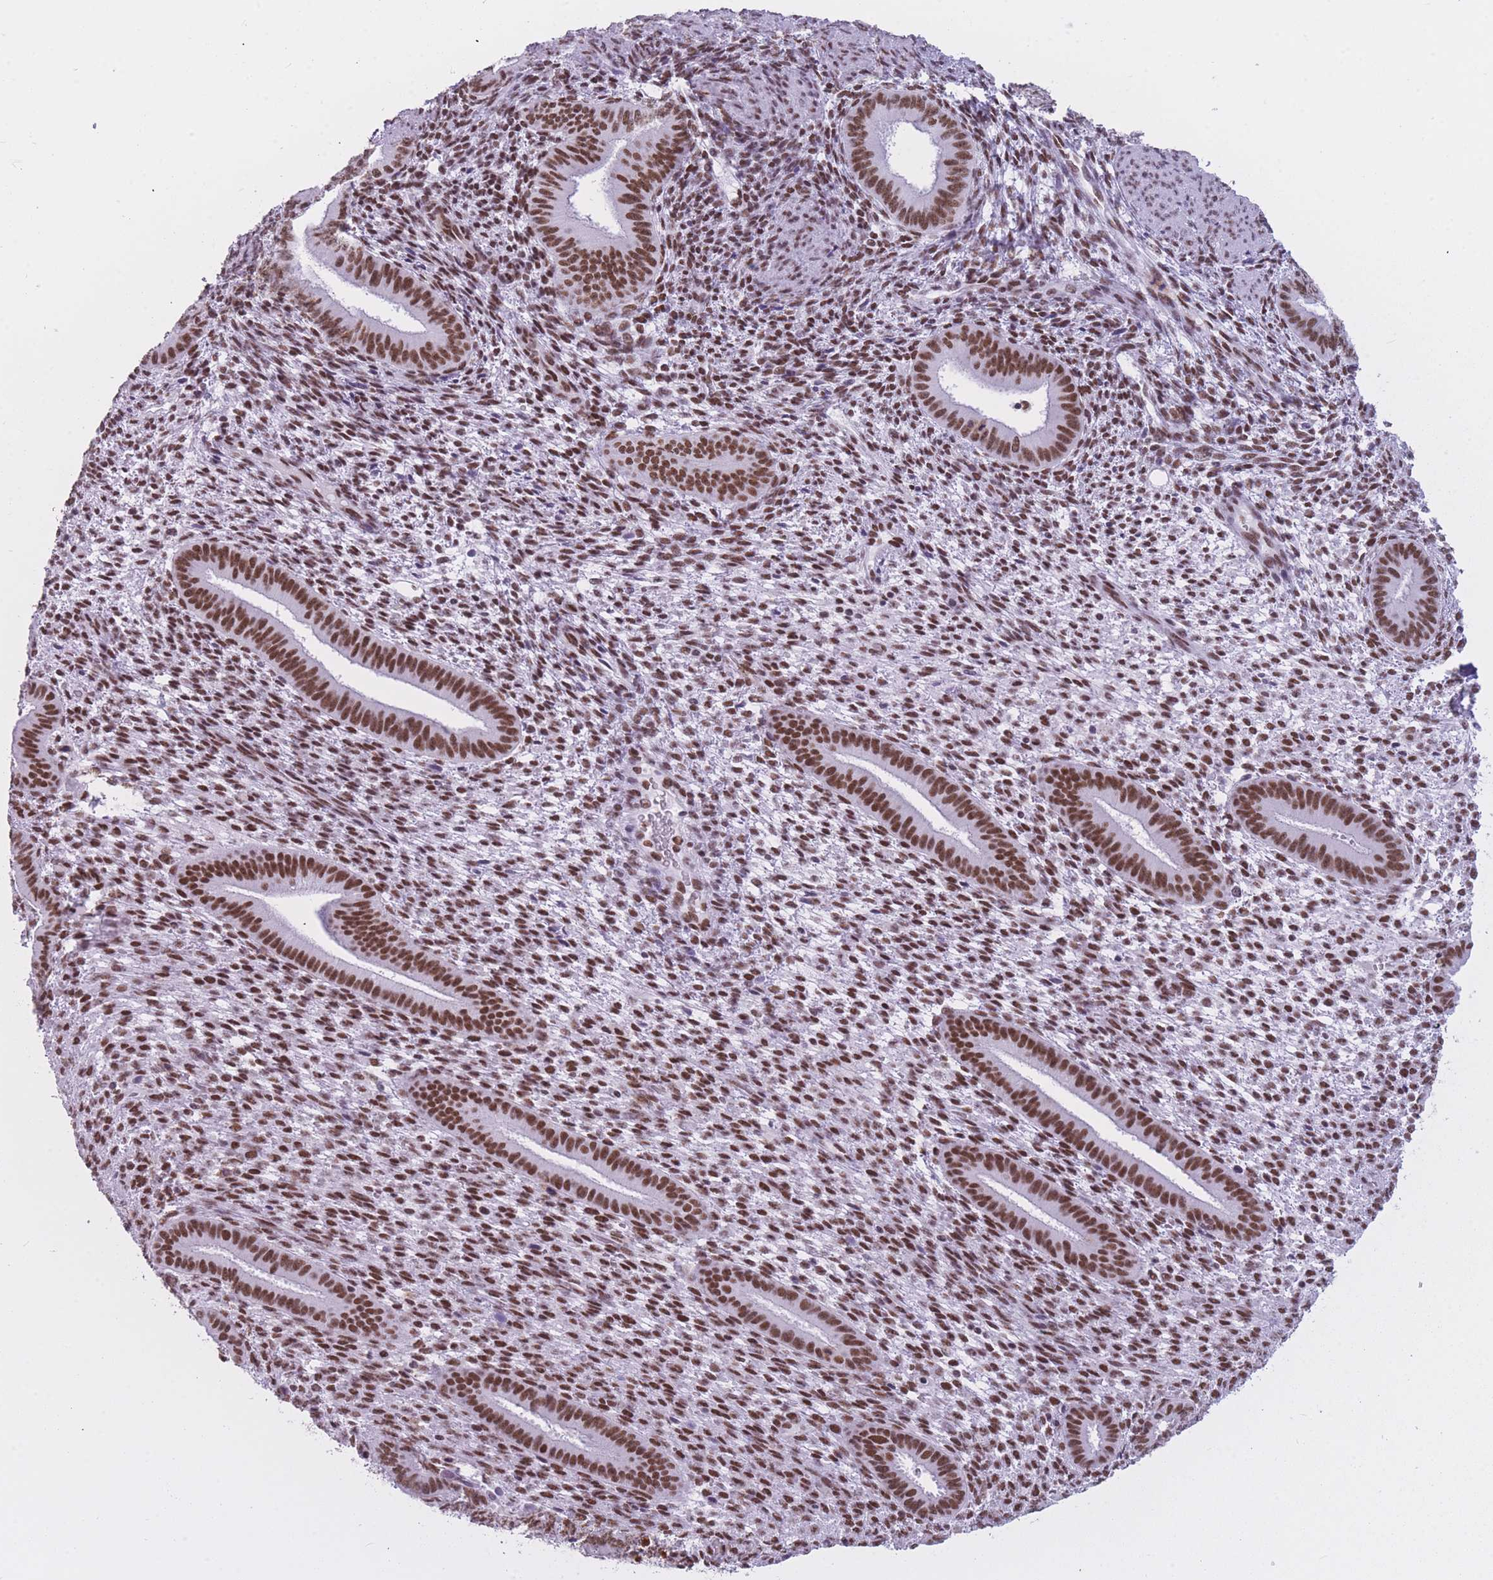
{"staining": {"intensity": "strong", "quantity": "25%-75%", "location": "nuclear"}, "tissue": "endometrium", "cell_type": "Cells in endometrial stroma", "image_type": "normal", "snomed": [{"axis": "morphology", "description": "Normal tissue, NOS"}, {"axis": "topography", "description": "Endometrium"}], "caption": "DAB (3,3'-diaminobenzidine) immunohistochemical staining of unremarkable endometrium reveals strong nuclear protein positivity in about 25%-75% of cells in endometrial stroma.", "gene": "HNRNPUL1", "patient": {"sex": "female", "age": 36}}